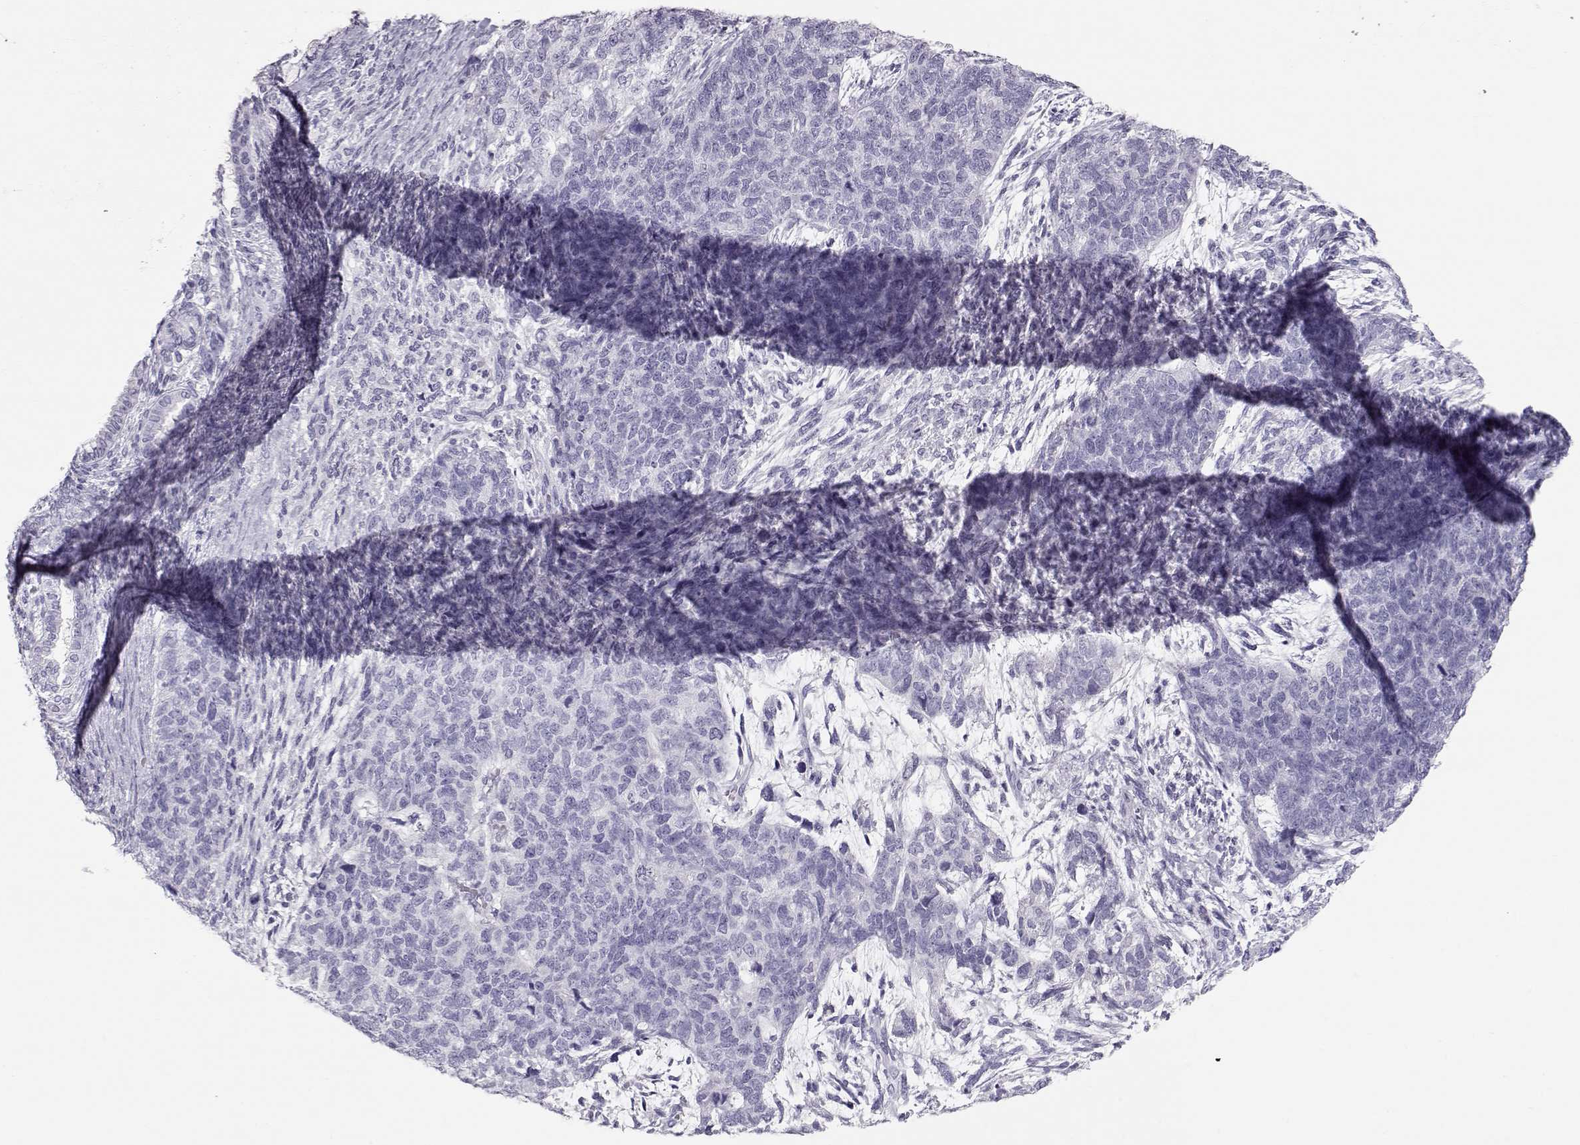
{"staining": {"intensity": "negative", "quantity": "none", "location": "none"}, "tissue": "cervical cancer", "cell_type": "Tumor cells", "image_type": "cancer", "snomed": [{"axis": "morphology", "description": "Squamous cell carcinoma, NOS"}, {"axis": "topography", "description": "Cervix"}], "caption": "Squamous cell carcinoma (cervical) was stained to show a protein in brown. There is no significant positivity in tumor cells. Brightfield microscopy of immunohistochemistry (IHC) stained with DAB (brown) and hematoxylin (blue), captured at high magnification.", "gene": "MIP", "patient": {"sex": "female", "age": 63}}